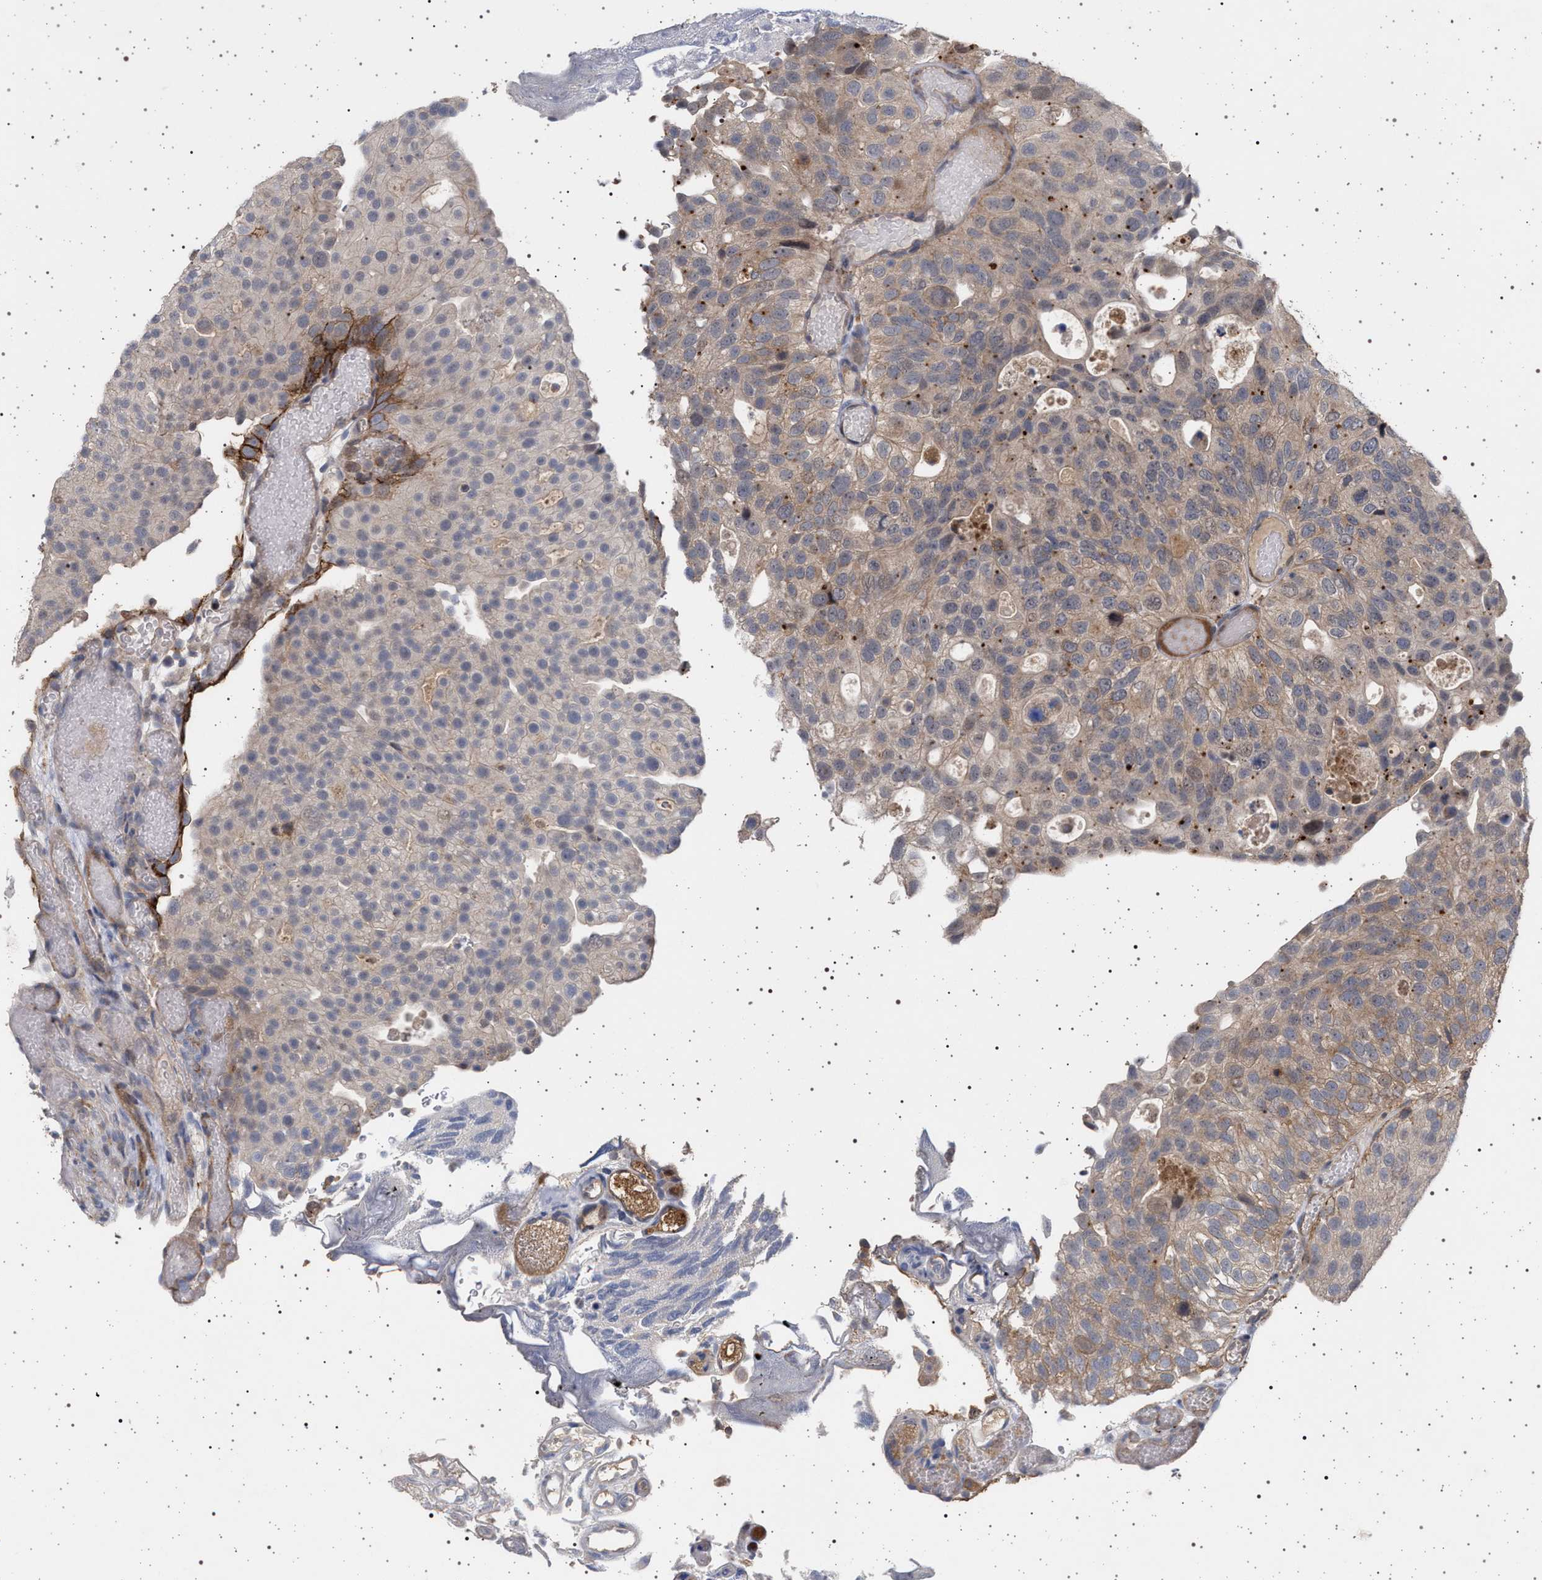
{"staining": {"intensity": "weak", "quantity": ">75%", "location": "cytoplasmic/membranous"}, "tissue": "urothelial cancer", "cell_type": "Tumor cells", "image_type": "cancer", "snomed": [{"axis": "morphology", "description": "Urothelial carcinoma, Low grade"}, {"axis": "topography", "description": "Urinary bladder"}], "caption": "High-power microscopy captured an IHC image of urothelial cancer, revealing weak cytoplasmic/membranous expression in about >75% of tumor cells.", "gene": "RBM48", "patient": {"sex": "male", "age": 78}}